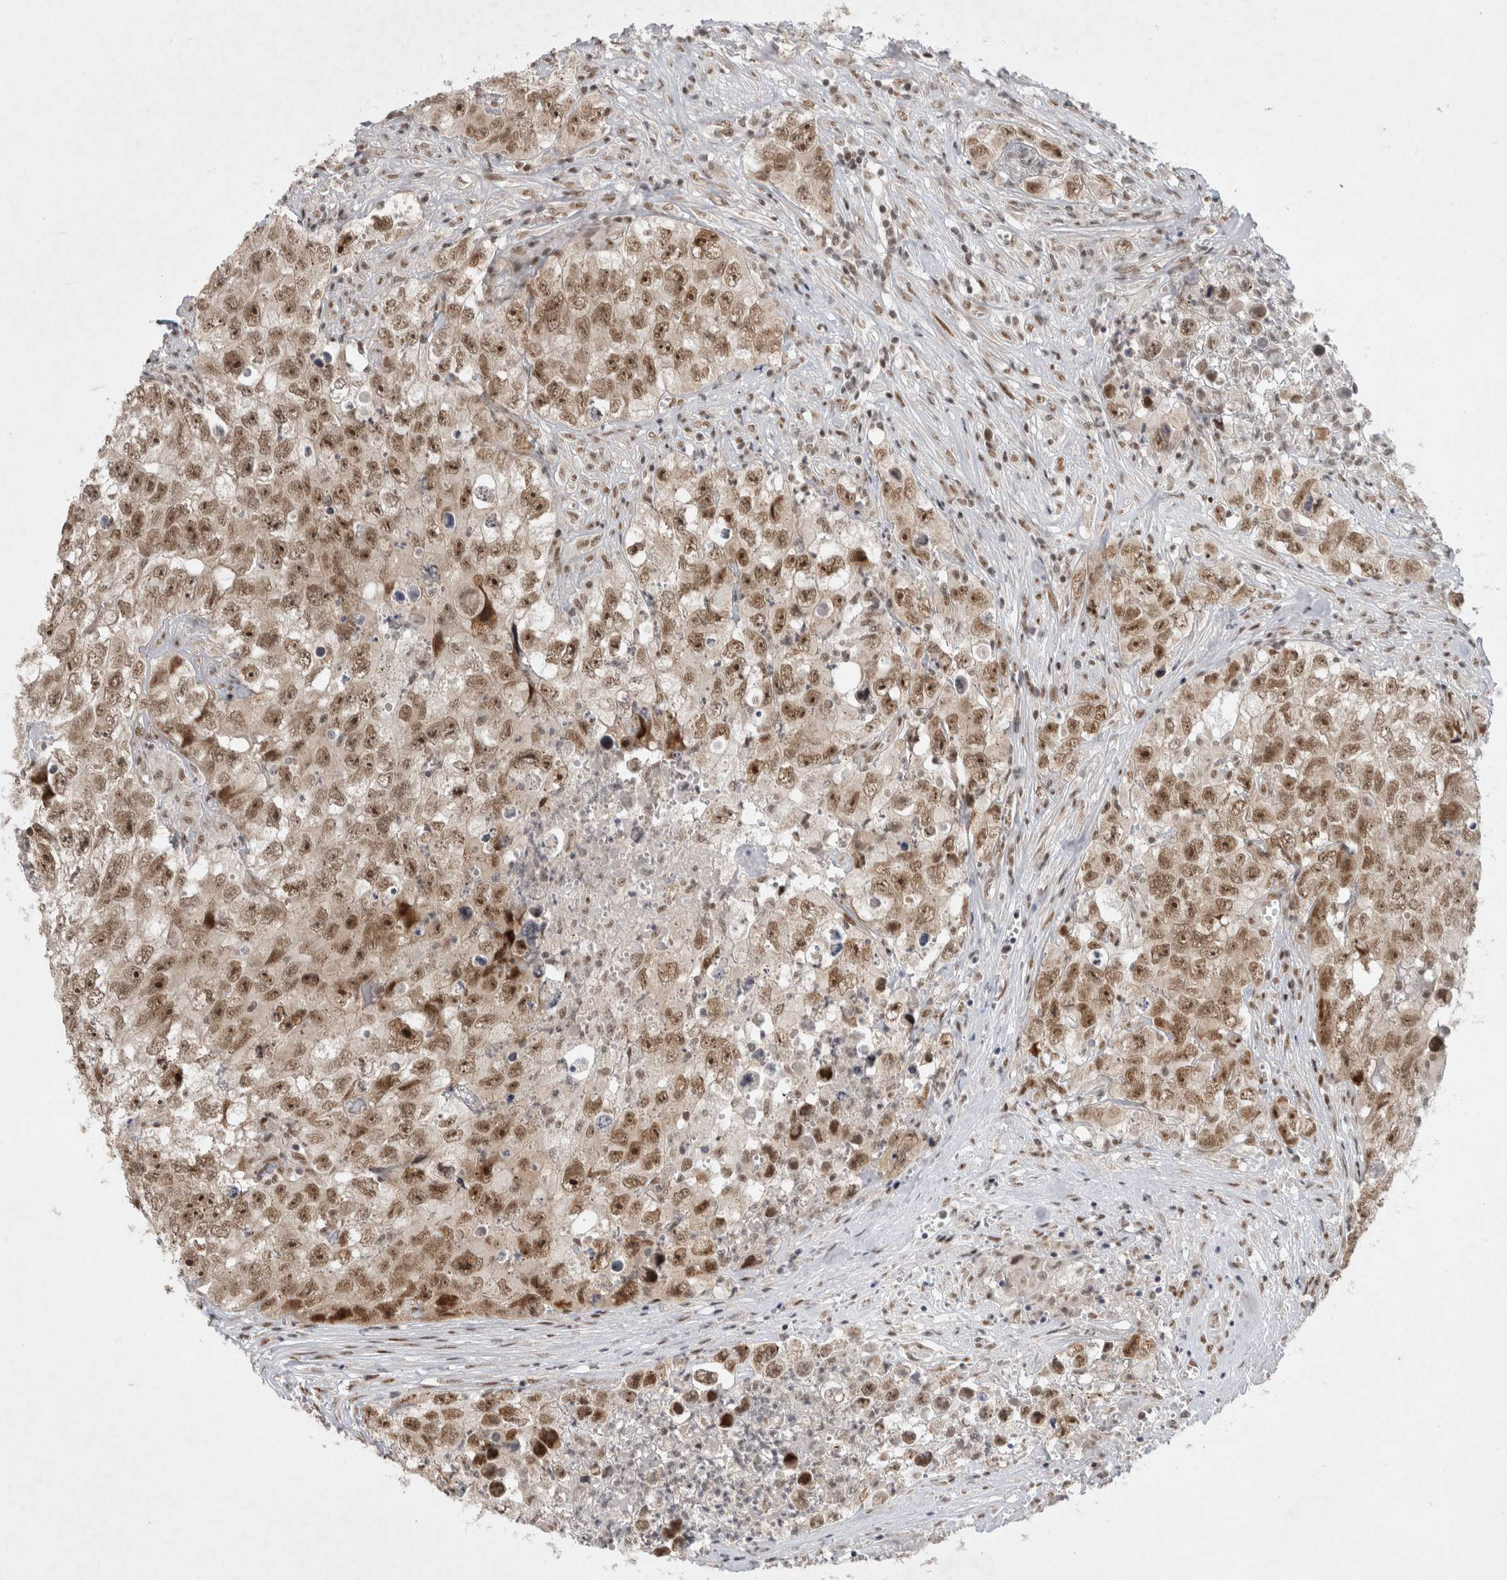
{"staining": {"intensity": "moderate", "quantity": ">75%", "location": "nuclear"}, "tissue": "testis cancer", "cell_type": "Tumor cells", "image_type": "cancer", "snomed": [{"axis": "morphology", "description": "Seminoma, NOS"}, {"axis": "morphology", "description": "Carcinoma, Embryonal, NOS"}, {"axis": "topography", "description": "Testis"}], "caption": "Immunohistochemical staining of testis cancer shows medium levels of moderate nuclear protein positivity in approximately >75% of tumor cells.", "gene": "HESX1", "patient": {"sex": "male", "age": 43}}